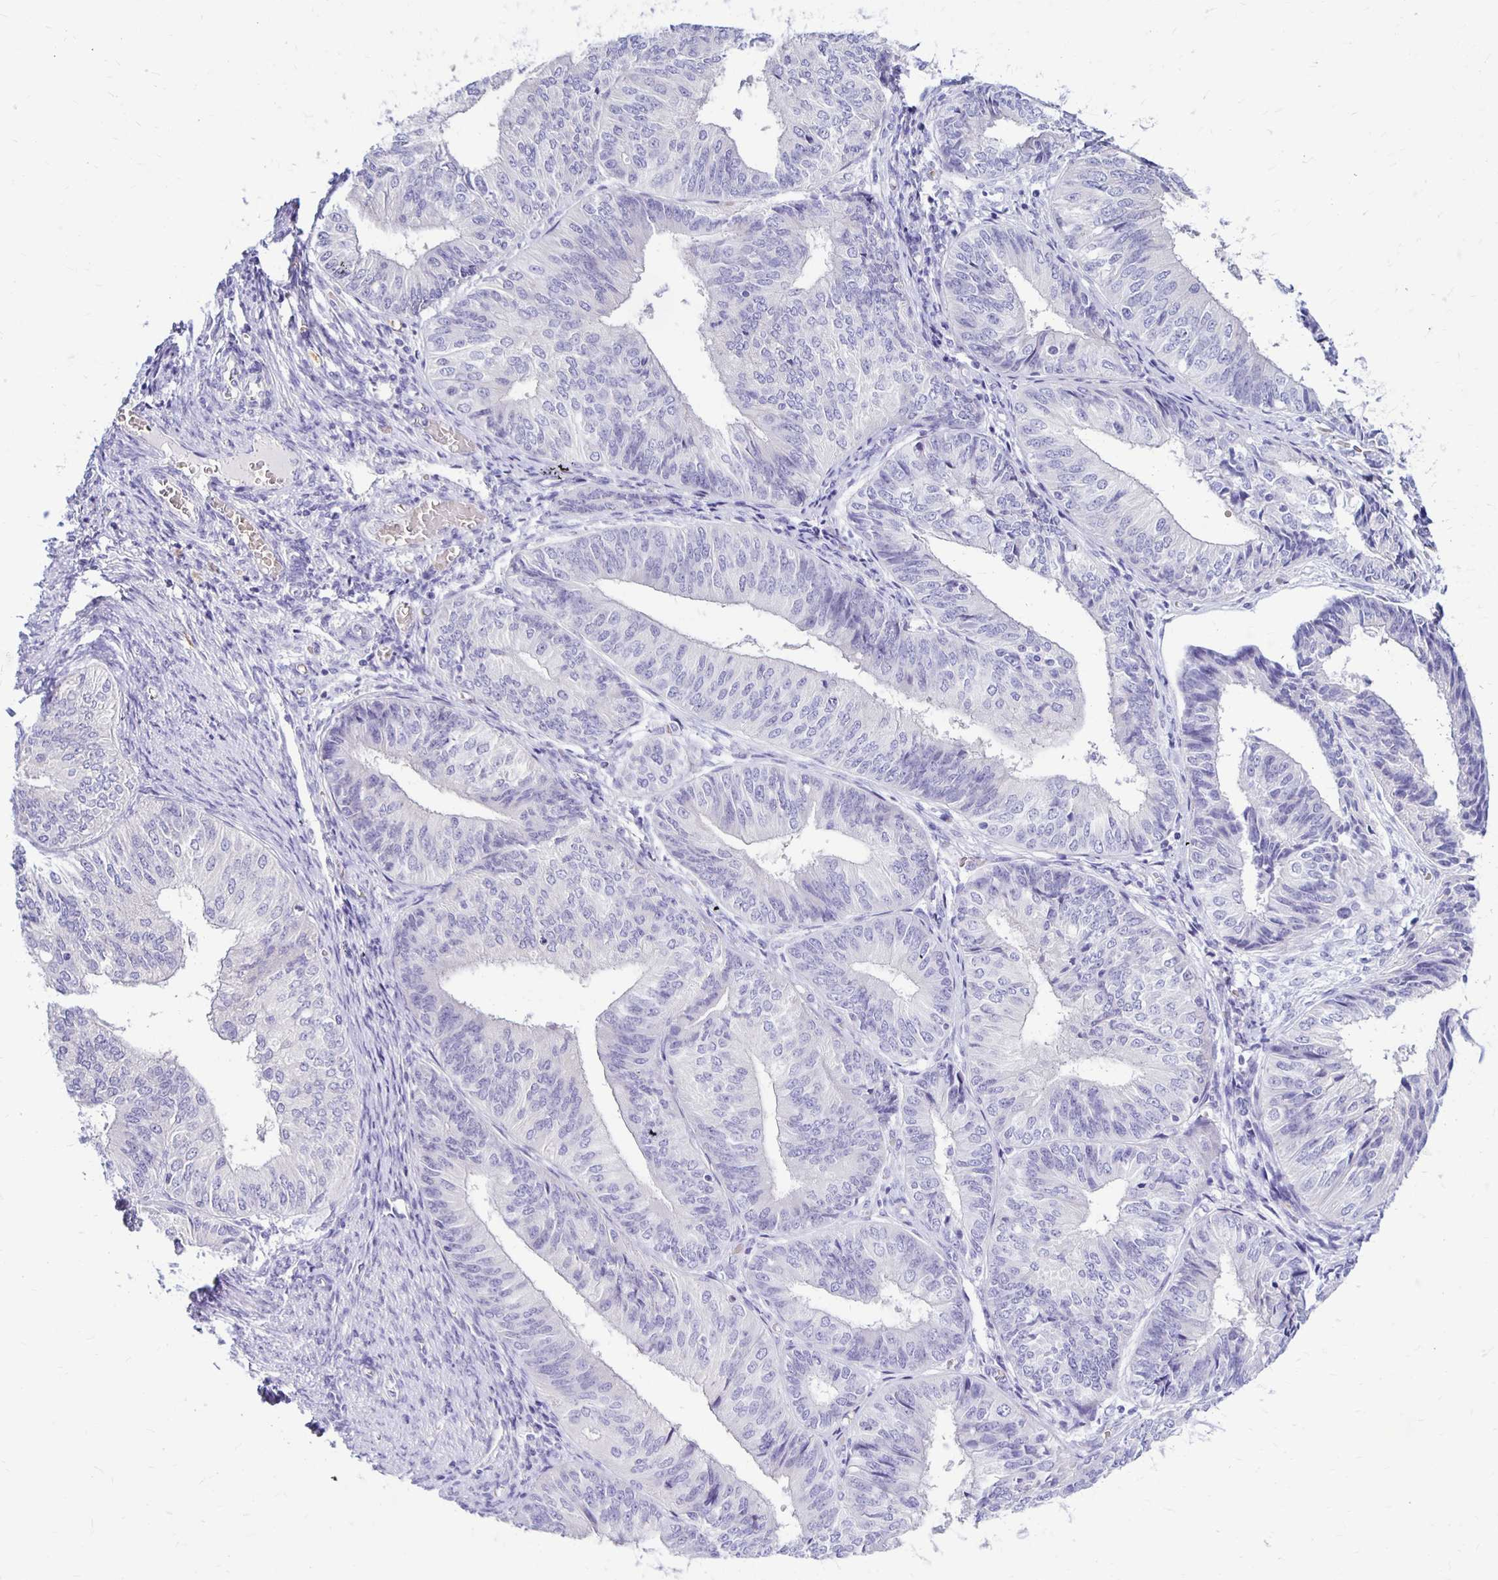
{"staining": {"intensity": "negative", "quantity": "none", "location": "none"}, "tissue": "endometrial cancer", "cell_type": "Tumor cells", "image_type": "cancer", "snomed": [{"axis": "morphology", "description": "Adenocarcinoma, NOS"}, {"axis": "topography", "description": "Endometrium"}], "caption": "The histopathology image exhibits no significant expression in tumor cells of endometrial adenocarcinoma.", "gene": "FNTB", "patient": {"sex": "female", "age": 58}}